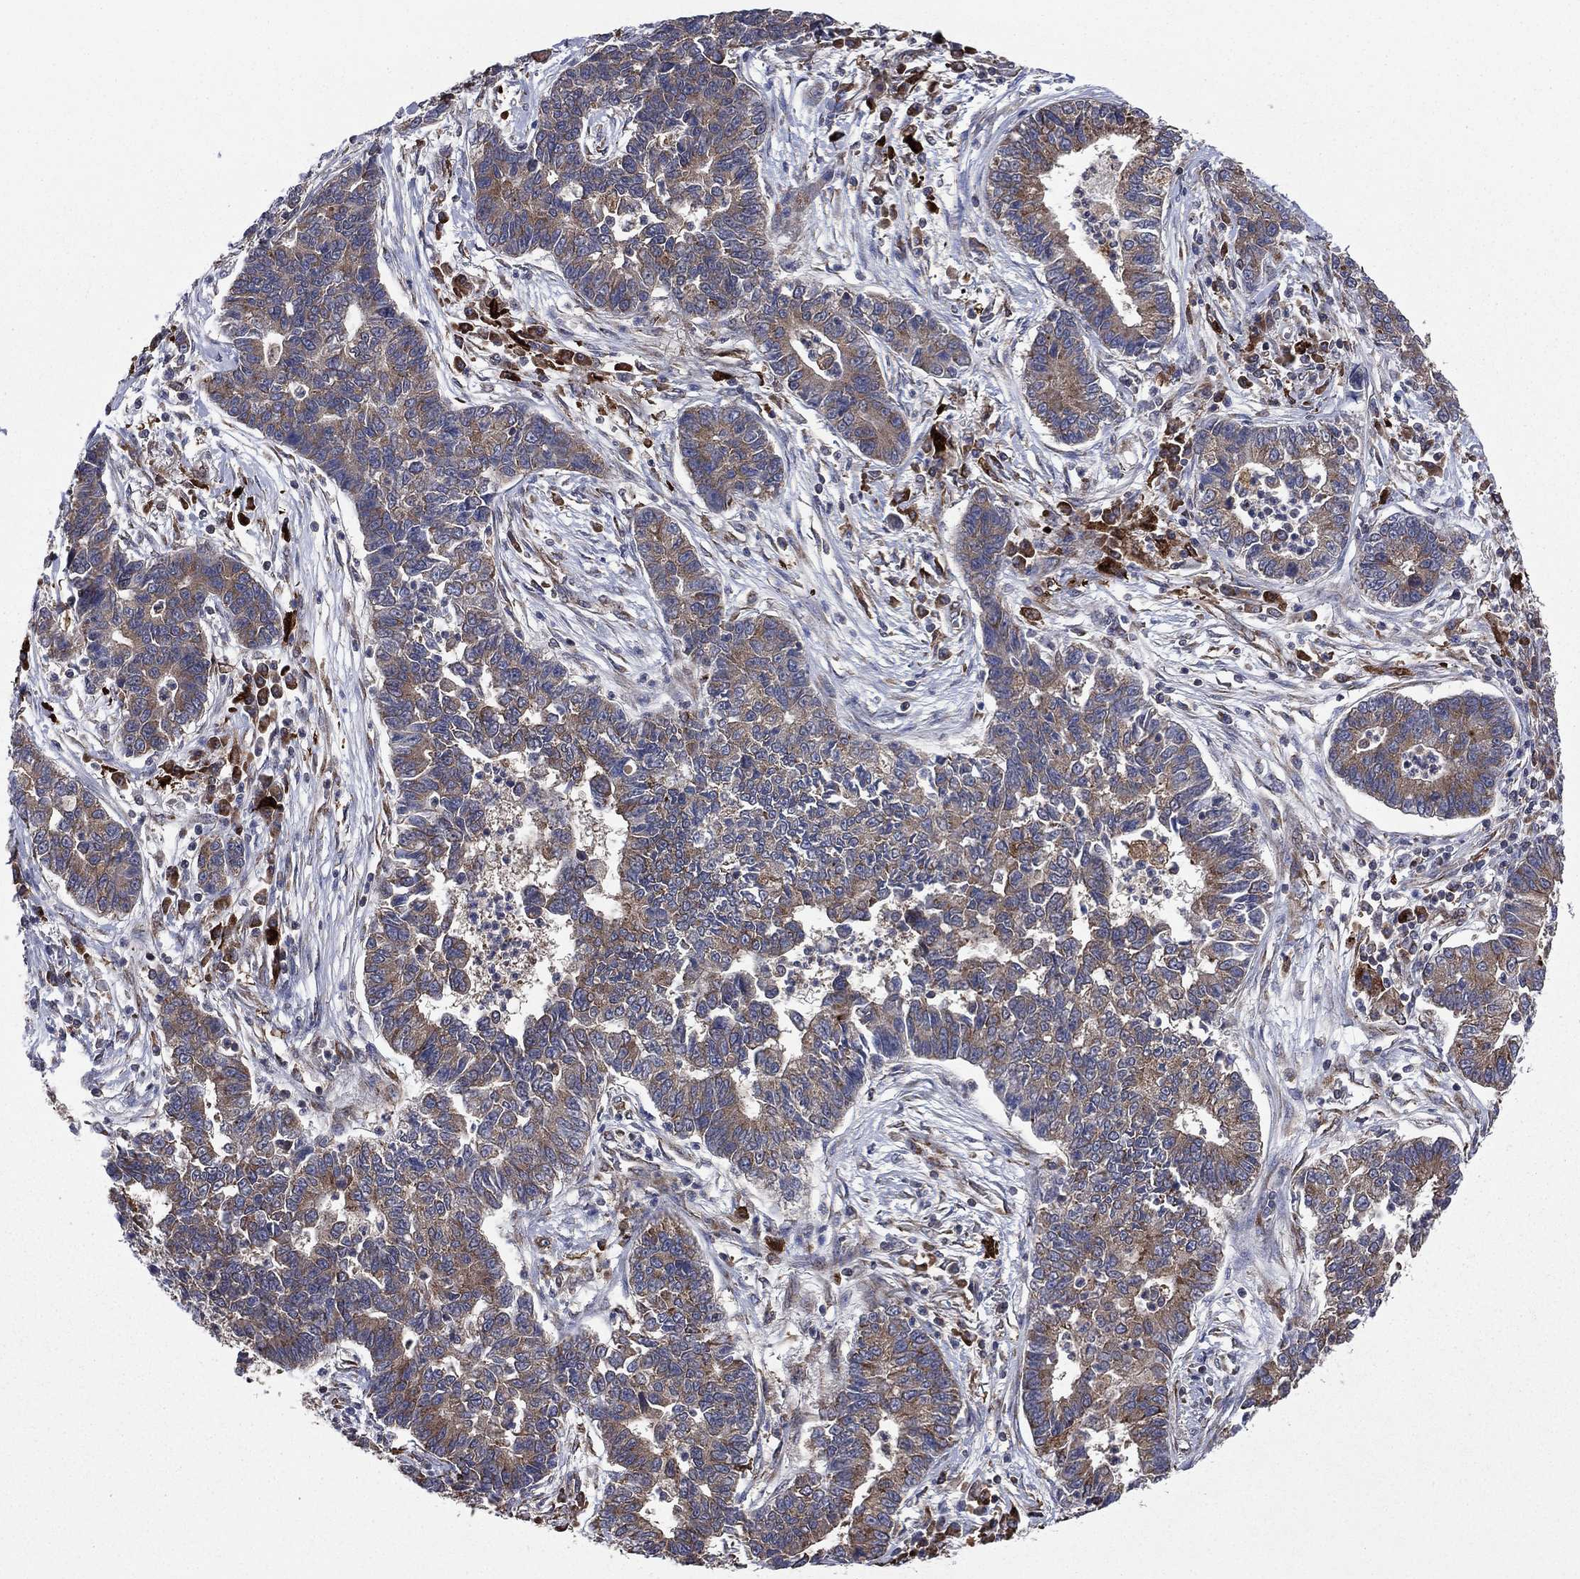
{"staining": {"intensity": "weak", "quantity": "25%-75%", "location": "cytoplasmic/membranous"}, "tissue": "lung cancer", "cell_type": "Tumor cells", "image_type": "cancer", "snomed": [{"axis": "morphology", "description": "Adenocarcinoma, NOS"}, {"axis": "topography", "description": "Lung"}], "caption": "The image demonstrates staining of lung cancer (adenocarcinoma), revealing weak cytoplasmic/membranous protein positivity (brown color) within tumor cells. Immunohistochemistry (ihc) stains the protein of interest in brown and the nuclei are stained blue.", "gene": "C2orf76", "patient": {"sex": "female", "age": 57}}